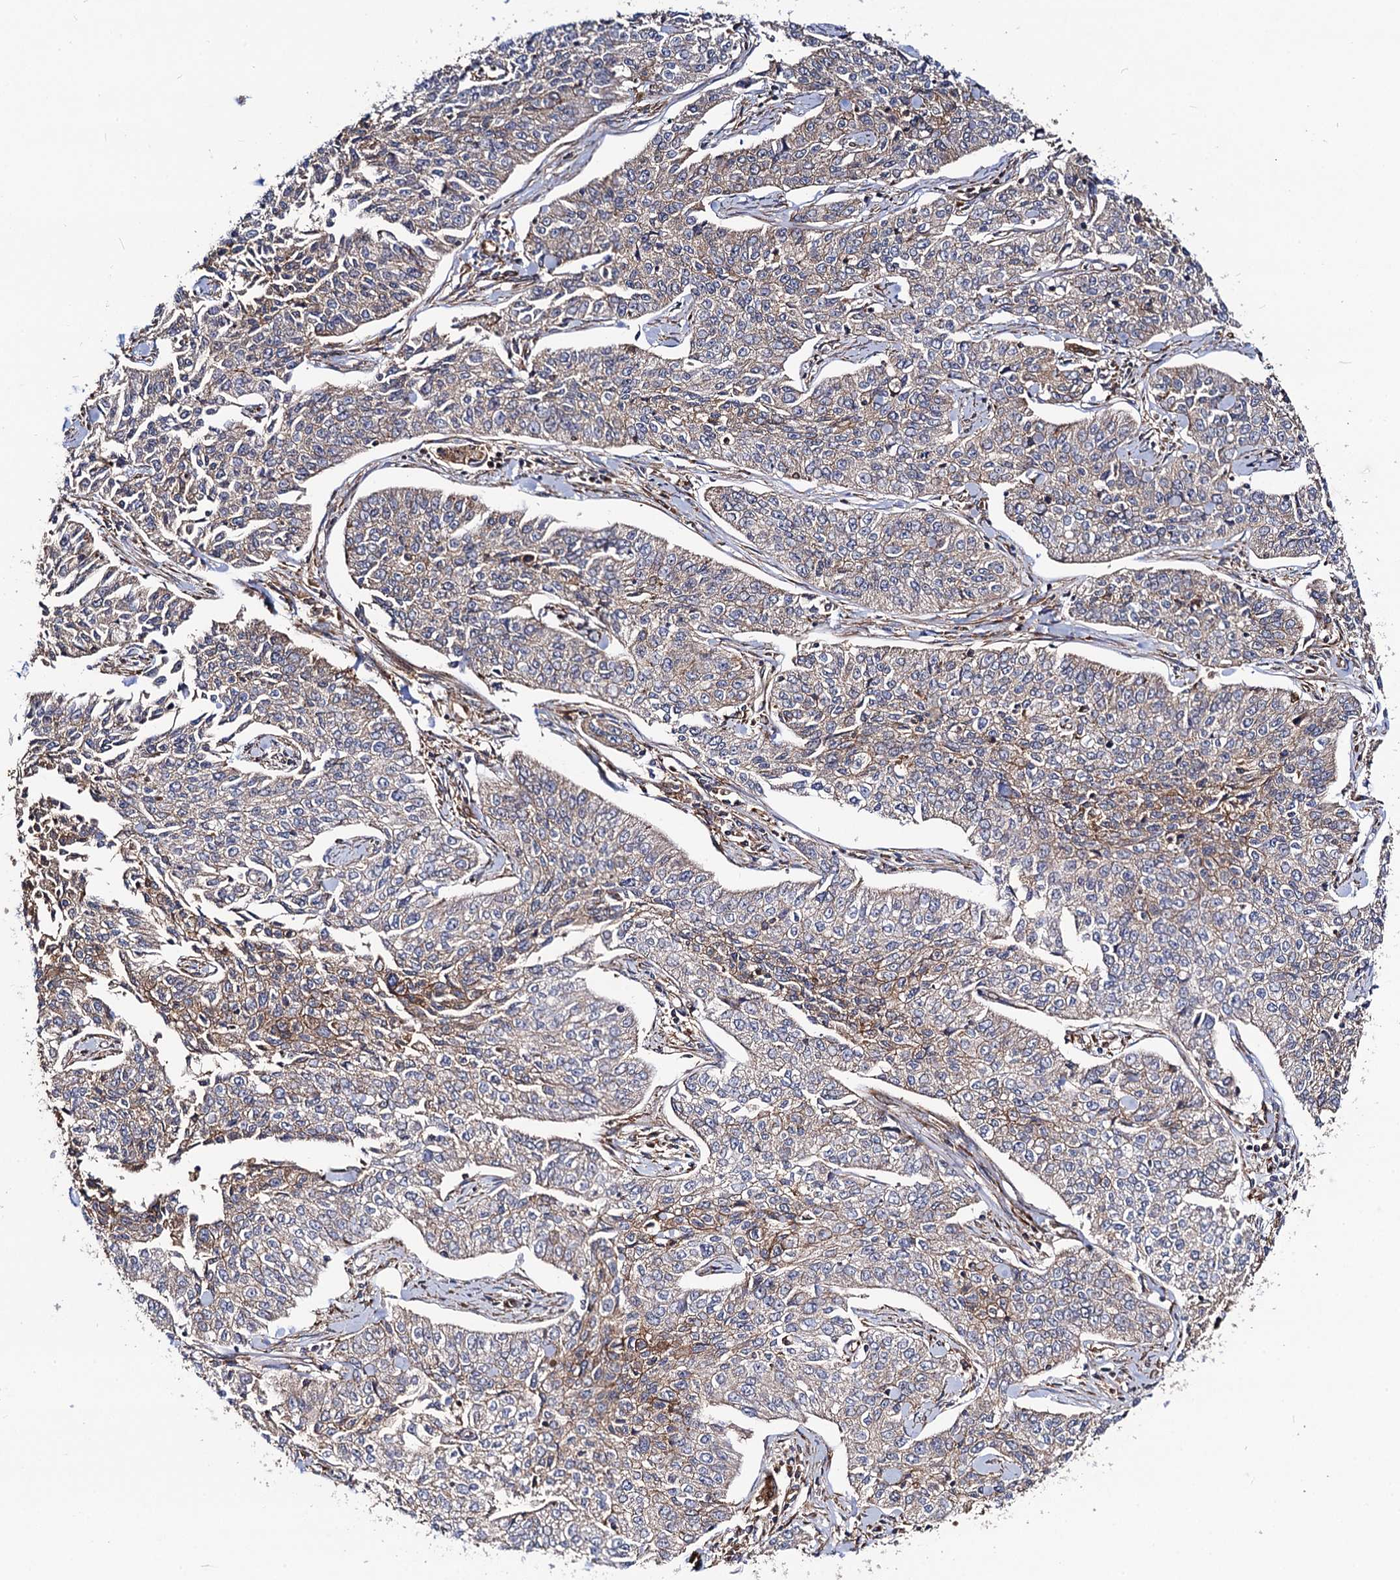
{"staining": {"intensity": "moderate", "quantity": "<25%", "location": "cytoplasmic/membranous"}, "tissue": "cervical cancer", "cell_type": "Tumor cells", "image_type": "cancer", "snomed": [{"axis": "morphology", "description": "Squamous cell carcinoma, NOS"}, {"axis": "topography", "description": "Cervix"}], "caption": "Immunohistochemical staining of cervical squamous cell carcinoma shows moderate cytoplasmic/membranous protein positivity in approximately <25% of tumor cells. (DAB = brown stain, brightfield microscopy at high magnification).", "gene": "DYDC1", "patient": {"sex": "female", "age": 35}}